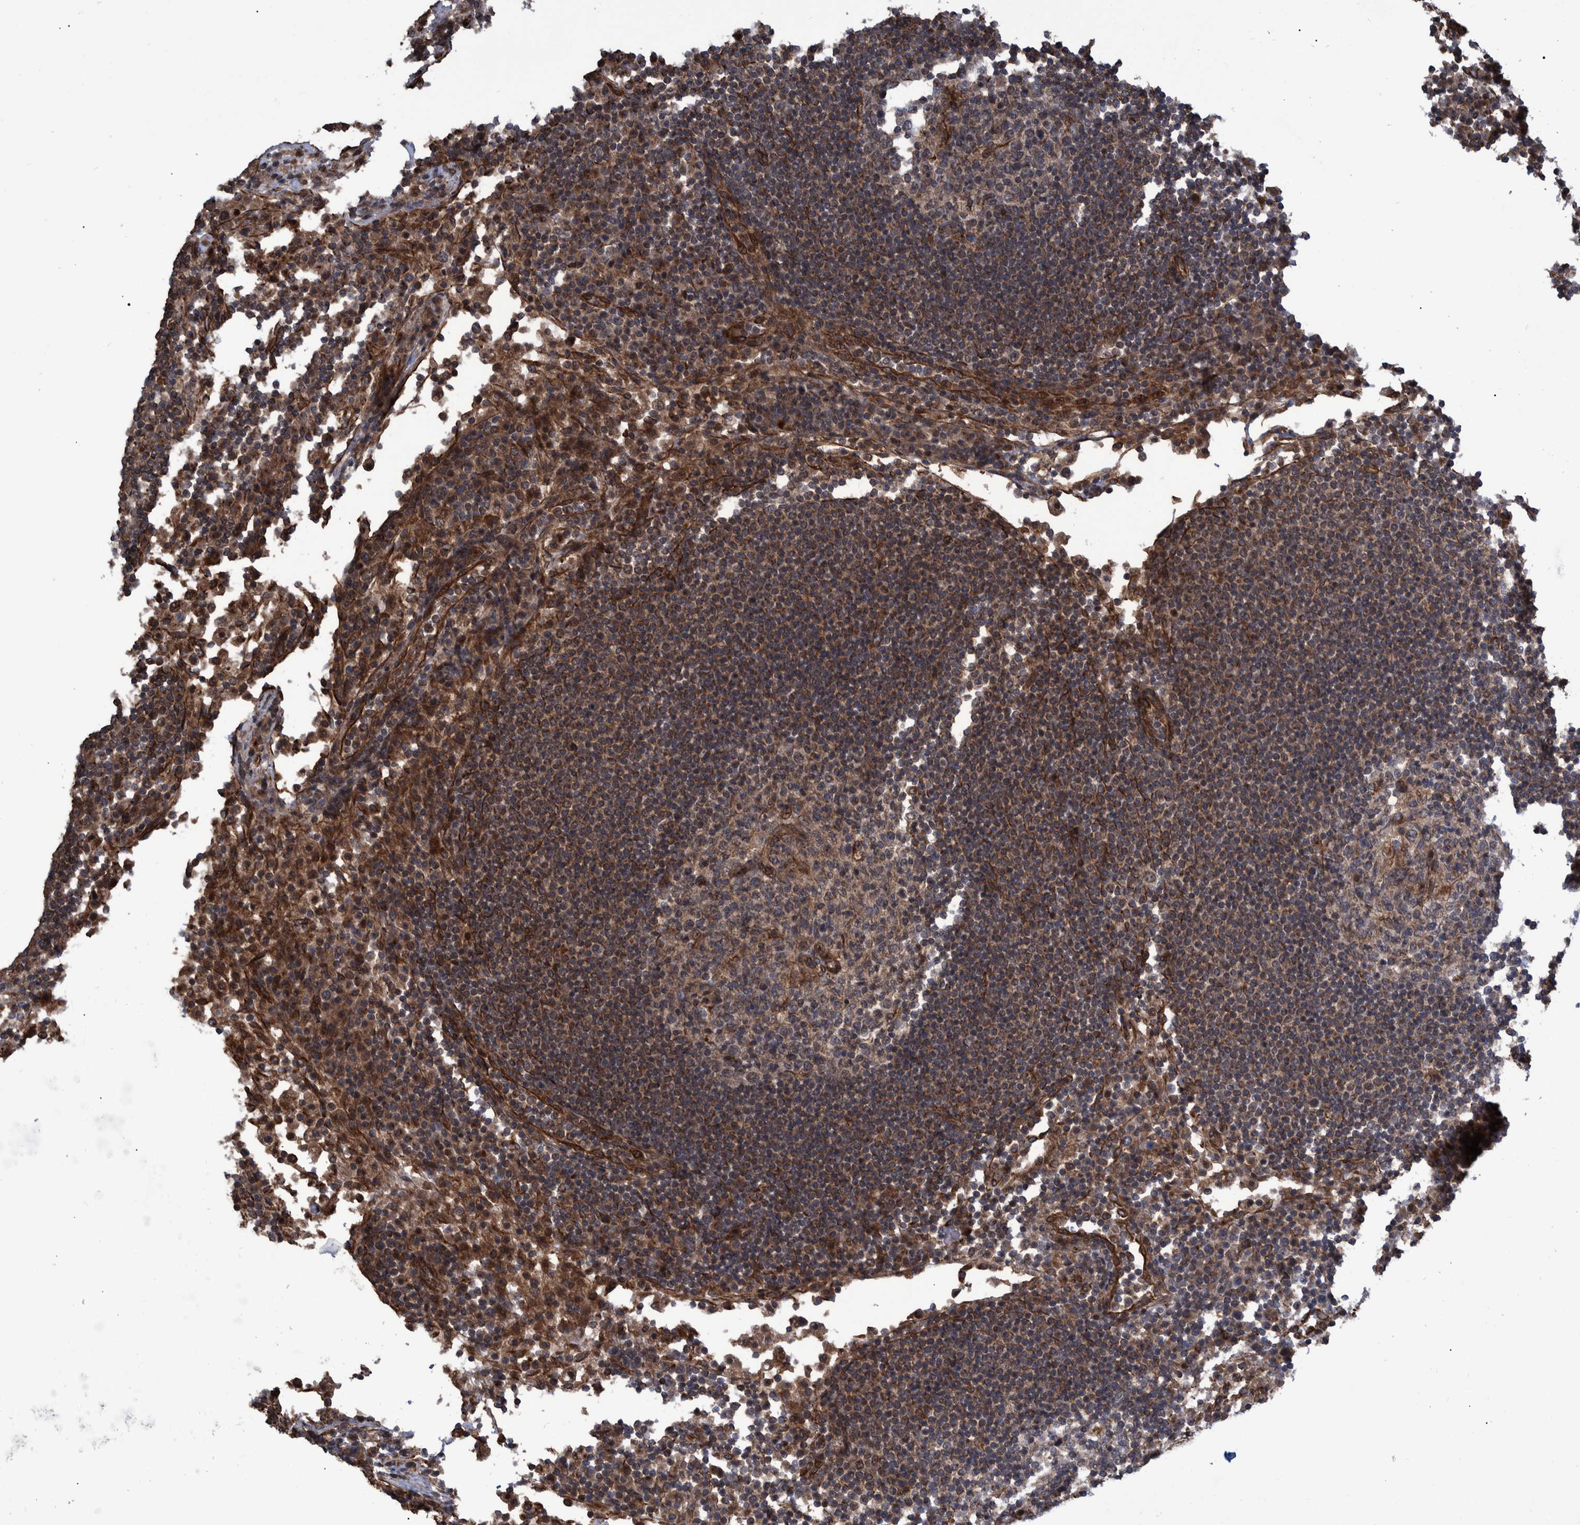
{"staining": {"intensity": "weak", "quantity": ">75%", "location": "cytoplasmic/membranous"}, "tissue": "lymph node", "cell_type": "Germinal center cells", "image_type": "normal", "snomed": [{"axis": "morphology", "description": "Normal tissue, NOS"}, {"axis": "topography", "description": "Lymph node"}], "caption": "Germinal center cells show low levels of weak cytoplasmic/membranous positivity in about >75% of cells in unremarkable lymph node. Using DAB (3,3'-diaminobenzidine) (brown) and hematoxylin (blue) stains, captured at high magnification using brightfield microscopy.", "gene": "TNFRSF10B", "patient": {"sex": "female", "age": 53}}